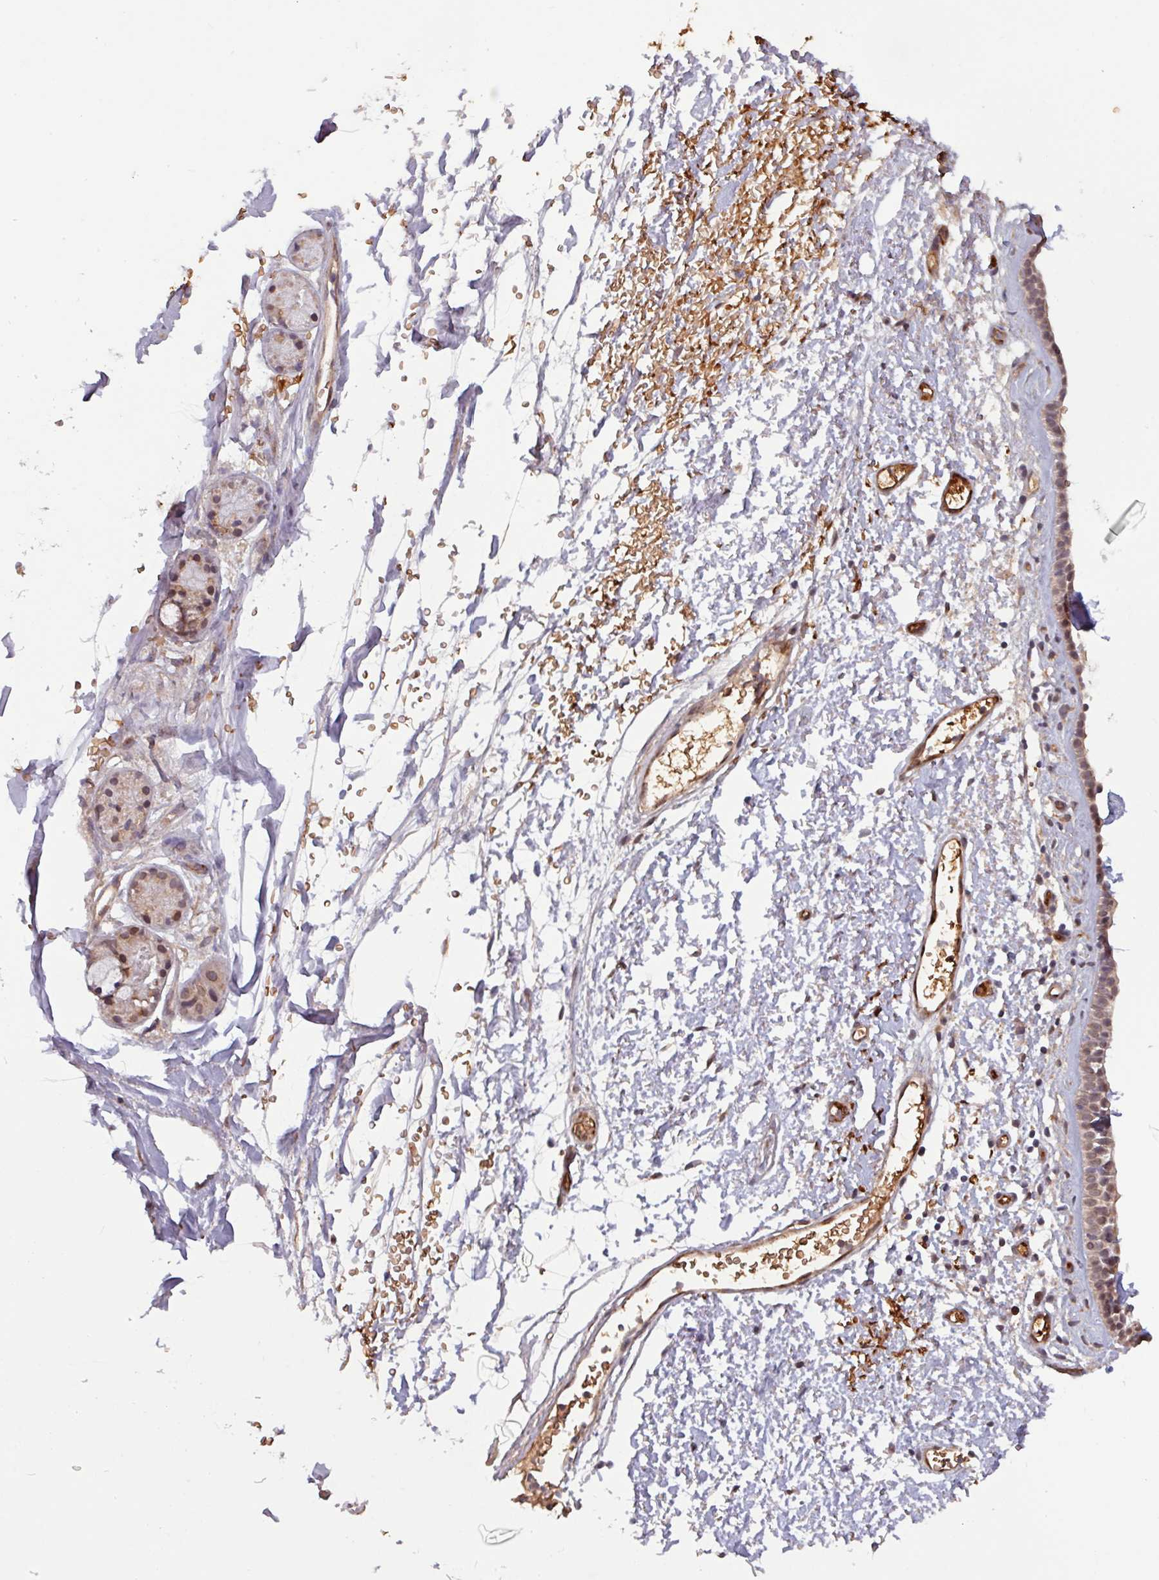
{"staining": {"intensity": "moderate", "quantity": ">75%", "location": "cytoplasmic/membranous,nuclear"}, "tissue": "nasopharynx", "cell_type": "Respiratory epithelial cells", "image_type": "normal", "snomed": [{"axis": "morphology", "description": "Normal tissue, NOS"}, {"axis": "topography", "description": "Cartilage tissue"}, {"axis": "topography", "description": "Nasopharynx"}], "caption": "Immunohistochemical staining of normal human nasopharynx reveals medium levels of moderate cytoplasmic/membranous,nuclear expression in about >75% of respiratory epithelial cells. Nuclei are stained in blue.", "gene": "RBM4B", "patient": {"sex": "male", "age": 56}}